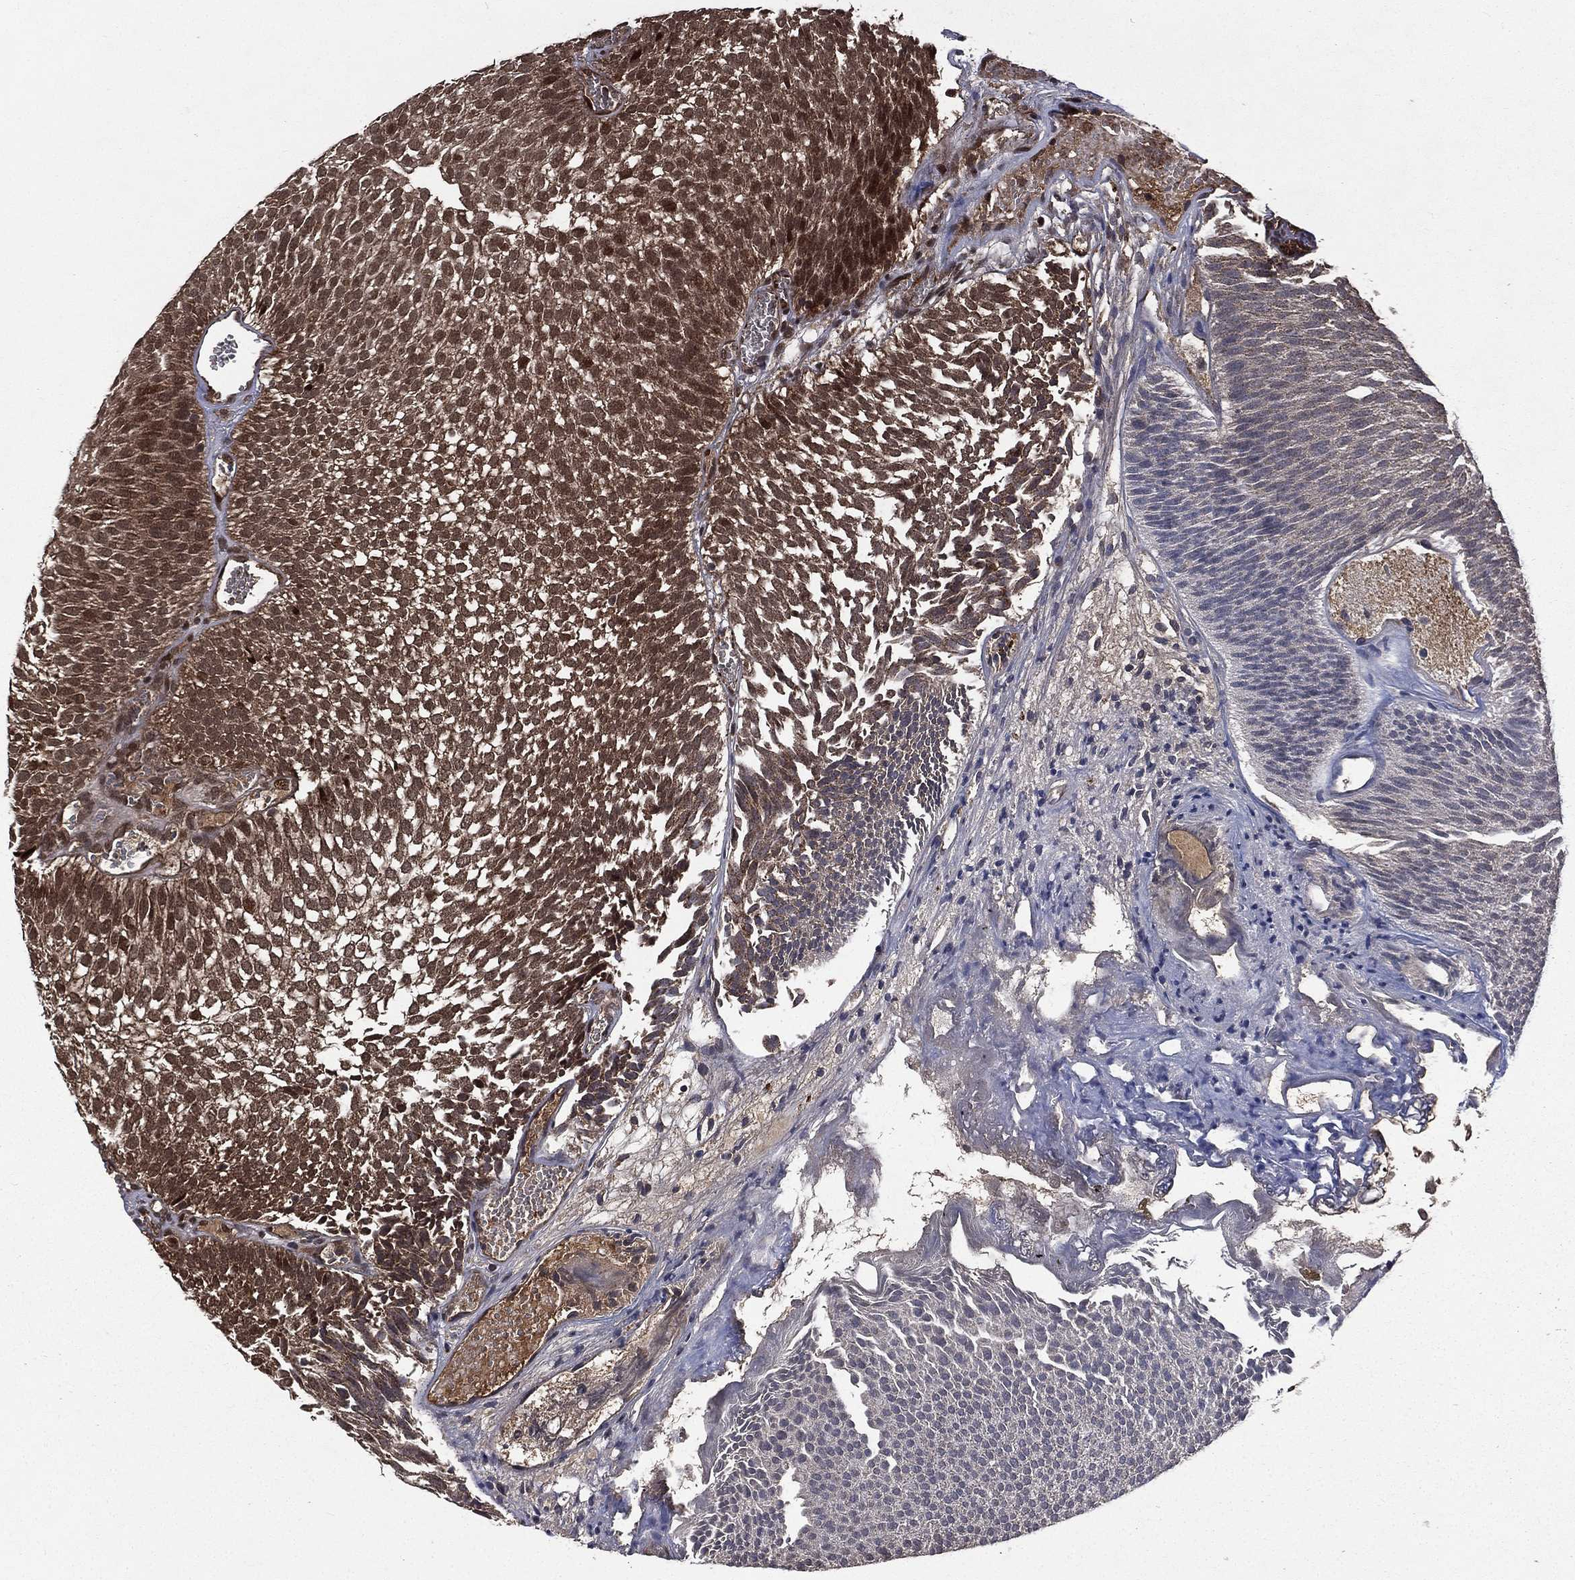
{"staining": {"intensity": "moderate", "quantity": ">75%", "location": "cytoplasmic/membranous,nuclear"}, "tissue": "urothelial cancer", "cell_type": "Tumor cells", "image_type": "cancer", "snomed": [{"axis": "morphology", "description": "Urothelial carcinoma, Low grade"}, {"axis": "topography", "description": "Urinary bladder"}], "caption": "Protein positivity by IHC shows moderate cytoplasmic/membranous and nuclear staining in approximately >75% of tumor cells in urothelial cancer. (Brightfield microscopy of DAB IHC at high magnification).", "gene": "LENG8", "patient": {"sex": "male", "age": 52}}